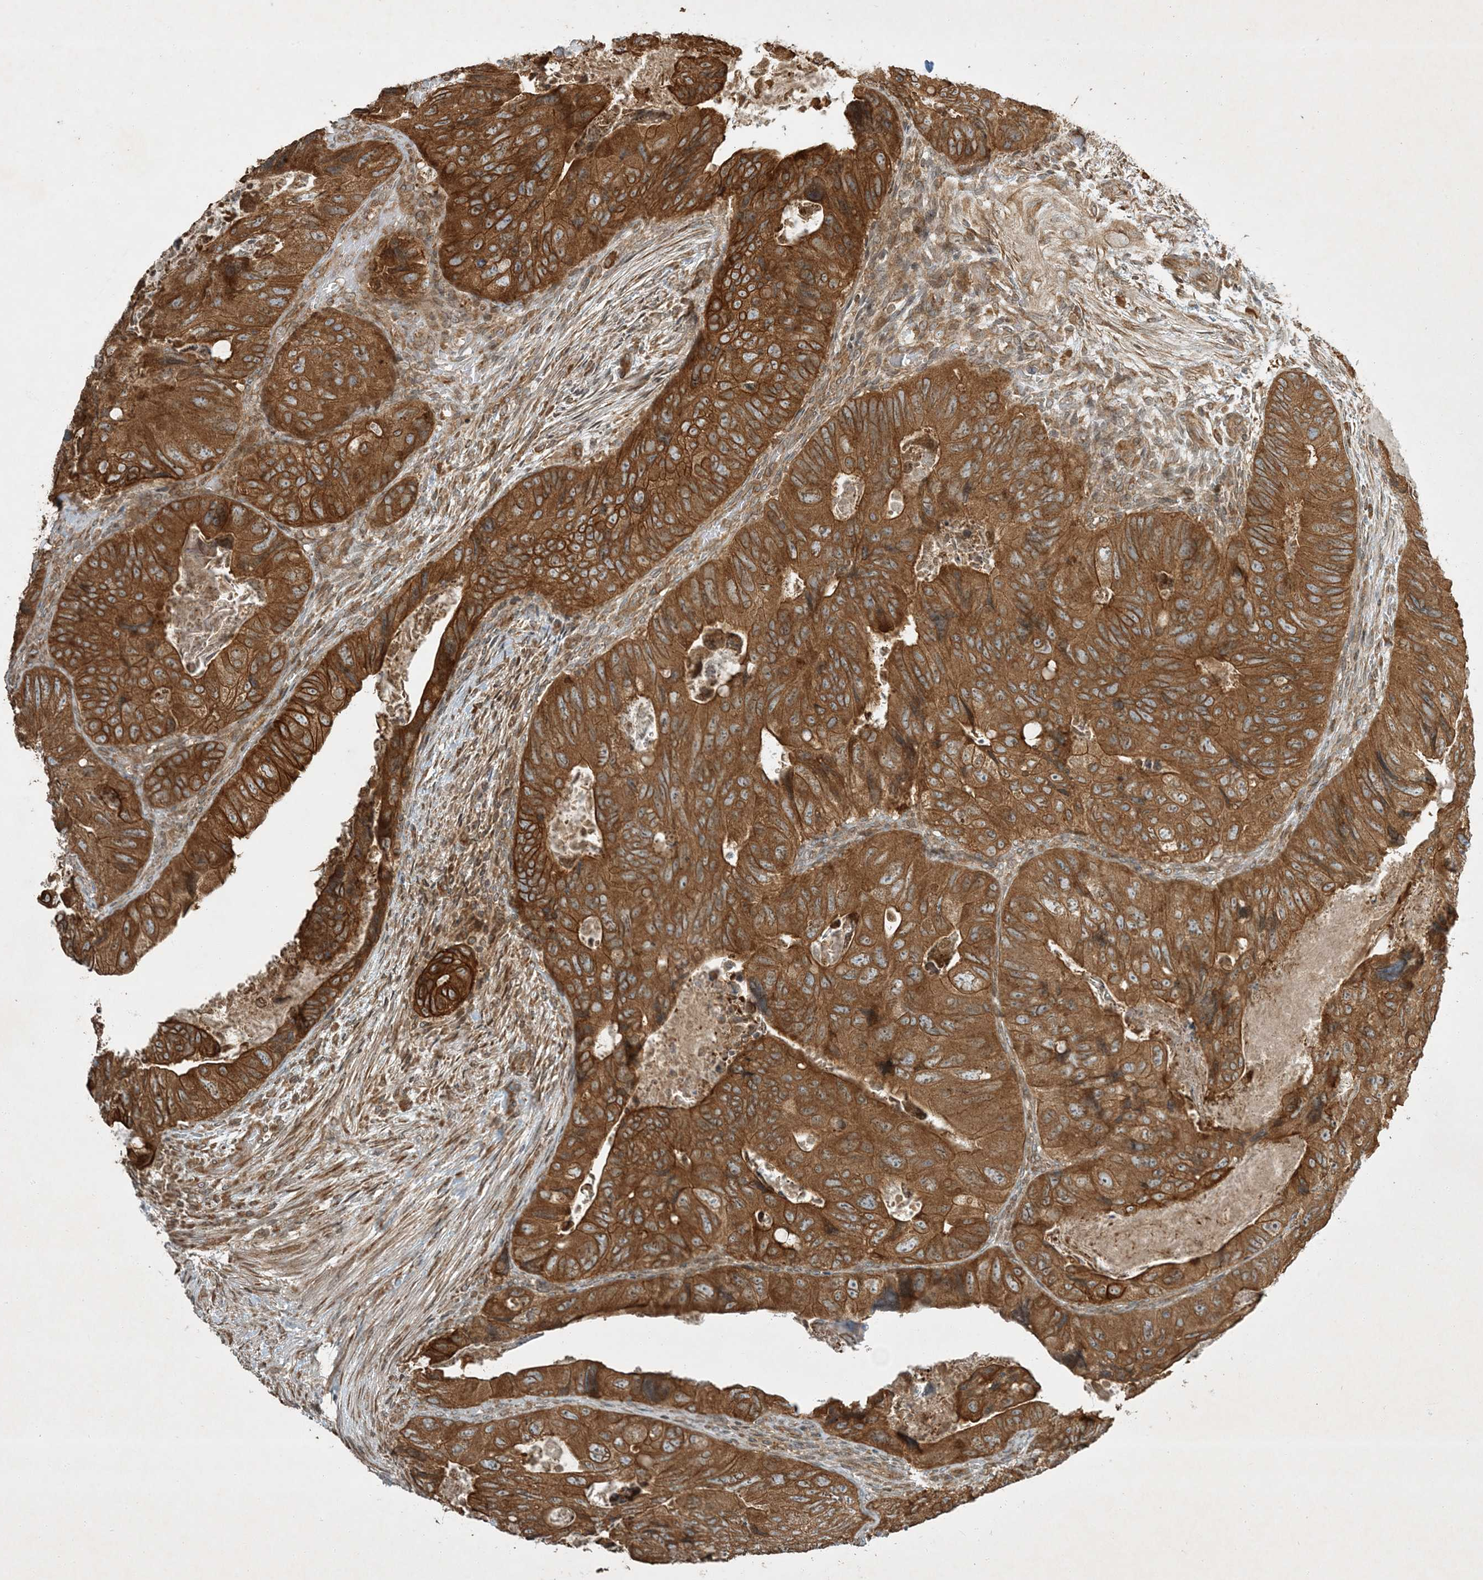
{"staining": {"intensity": "strong", "quantity": ">75%", "location": "cytoplasmic/membranous"}, "tissue": "colorectal cancer", "cell_type": "Tumor cells", "image_type": "cancer", "snomed": [{"axis": "morphology", "description": "Adenocarcinoma, NOS"}, {"axis": "topography", "description": "Rectum"}], "caption": "Colorectal adenocarcinoma stained with DAB immunohistochemistry (IHC) displays high levels of strong cytoplasmic/membranous expression in about >75% of tumor cells.", "gene": "COMMD8", "patient": {"sex": "male", "age": 63}}